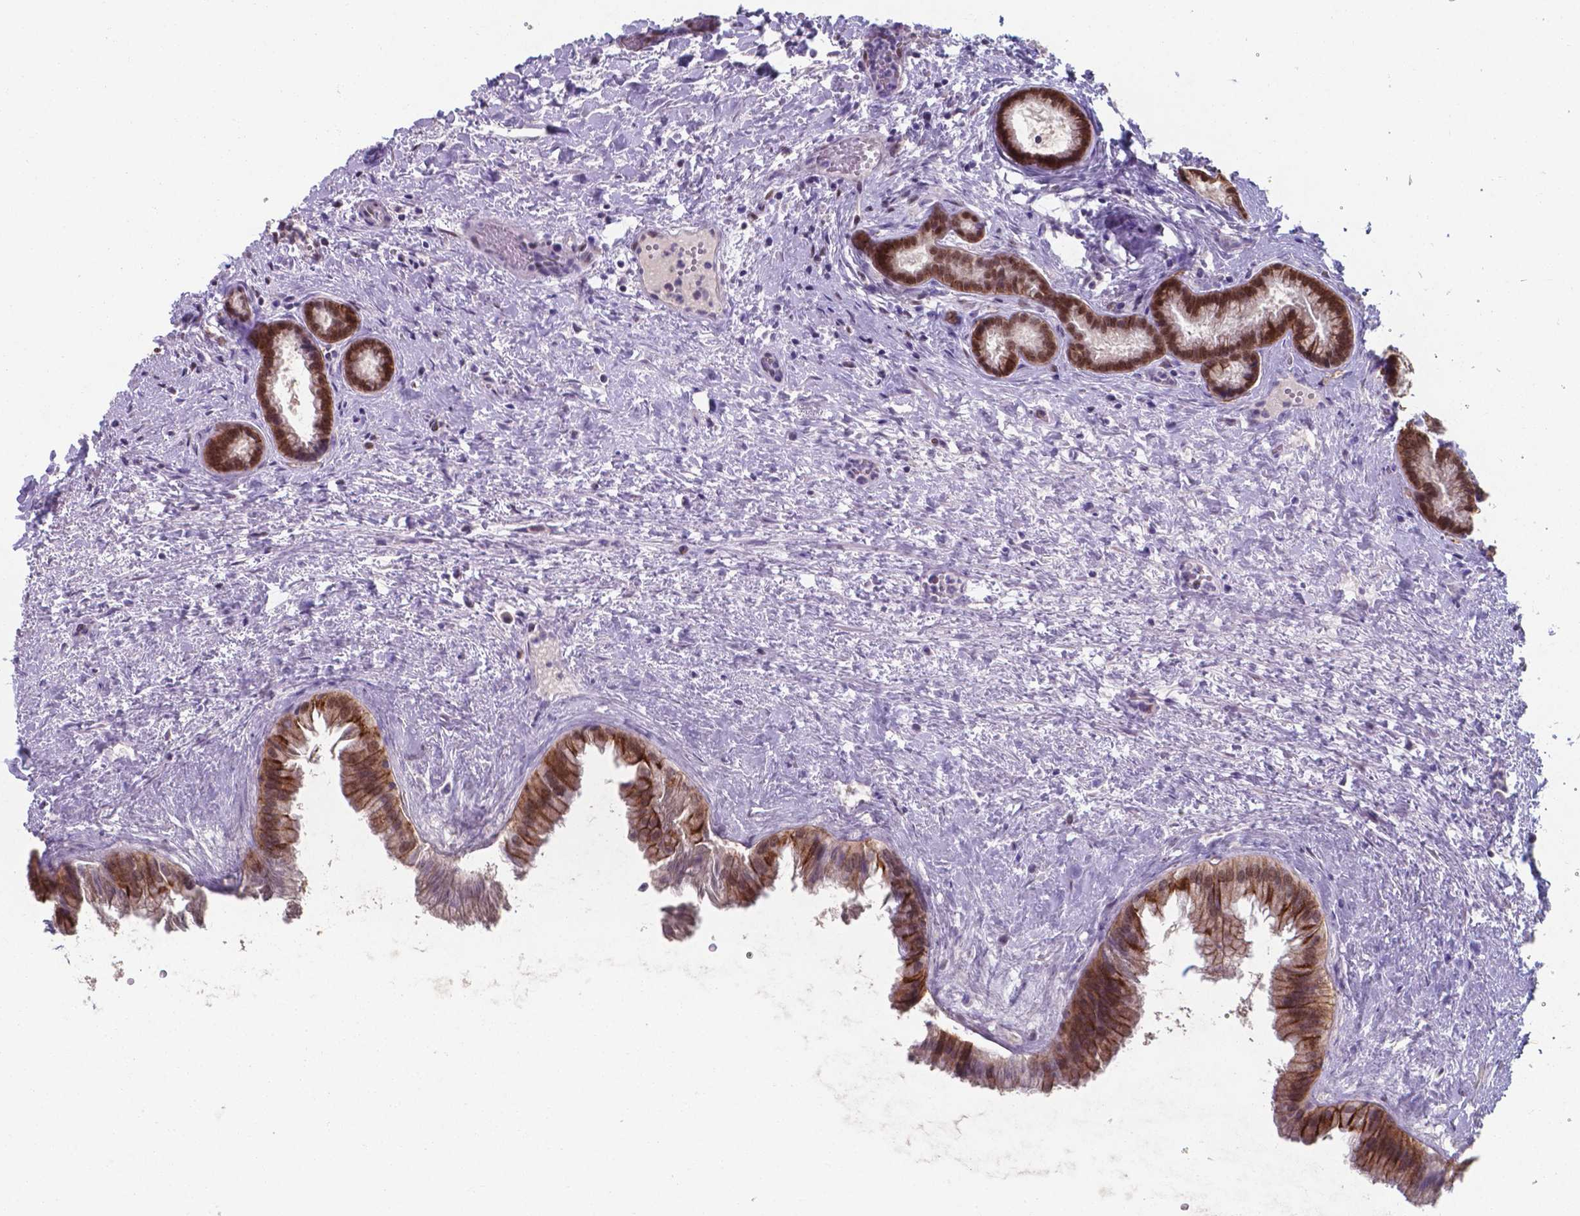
{"staining": {"intensity": "strong", "quantity": ">75%", "location": "cytoplasmic/membranous,nuclear"}, "tissue": "gallbladder", "cell_type": "Glandular cells", "image_type": "normal", "snomed": [{"axis": "morphology", "description": "Normal tissue, NOS"}, {"axis": "topography", "description": "Gallbladder"}], "caption": "A brown stain highlights strong cytoplasmic/membranous,nuclear positivity of a protein in glandular cells of normal human gallbladder. (brown staining indicates protein expression, while blue staining denotes nuclei).", "gene": "UBE2E2", "patient": {"sex": "male", "age": 70}}